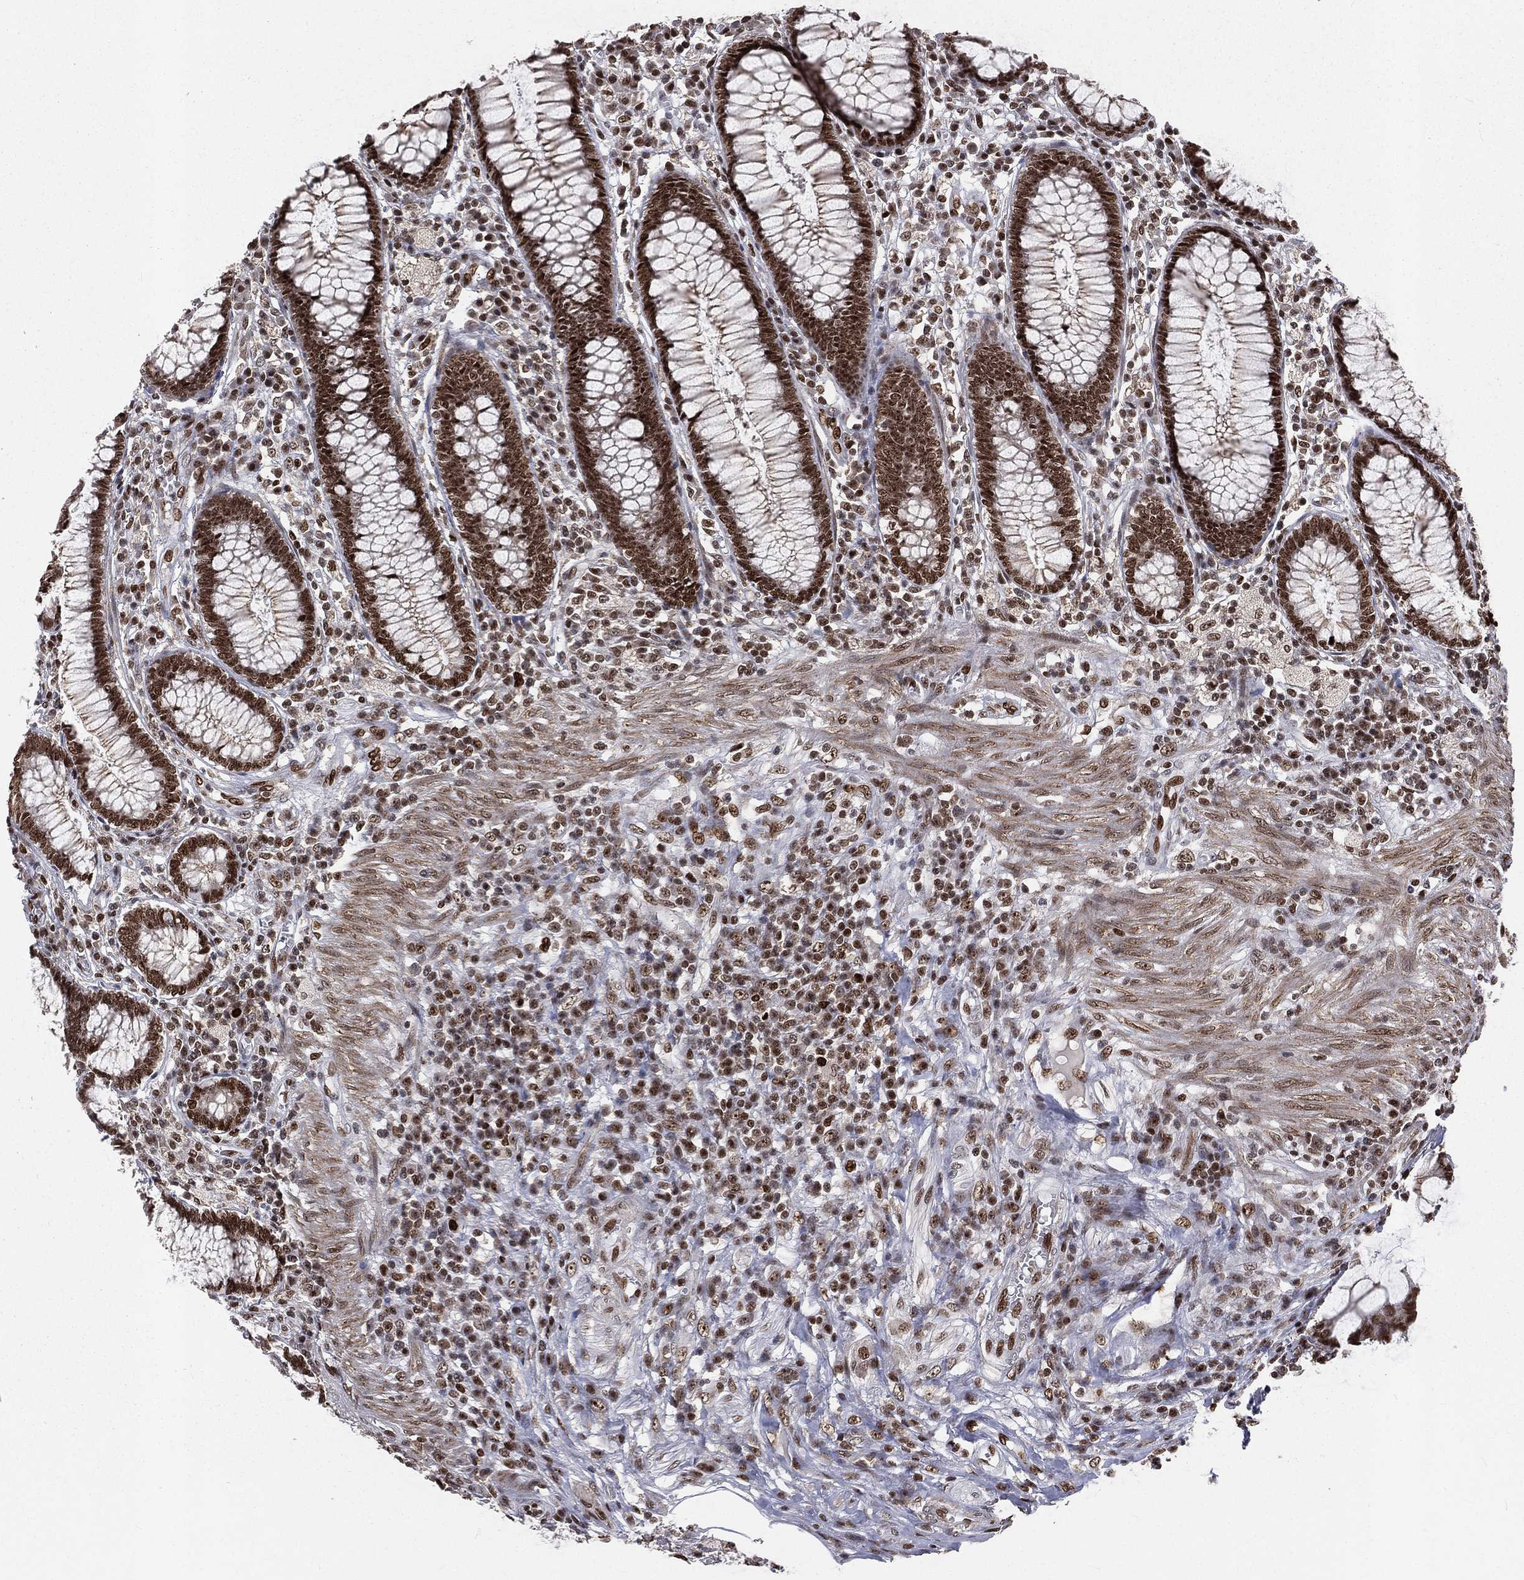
{"staining": {"intensity": "strong", "quantity": ">75%", "location": "nuclear"}, "tissue": "colon", "cell_type": "Endothelial cells", "image_type": "normal", "snomed": [{"axis": "morphology", "description": "Normal tissue, NOS"}, {"axis": "topography", "description": "Colon"}], "caption": "Colon stained with immunohistochemistry displays strong nuclear positivity in approximately >75% of endothelial cells. Immunohistochemistry stains the protein in brown and the nuclei are stained blue.", "gene": "POLB", "patient": {"sex": "male", "age": 65}}